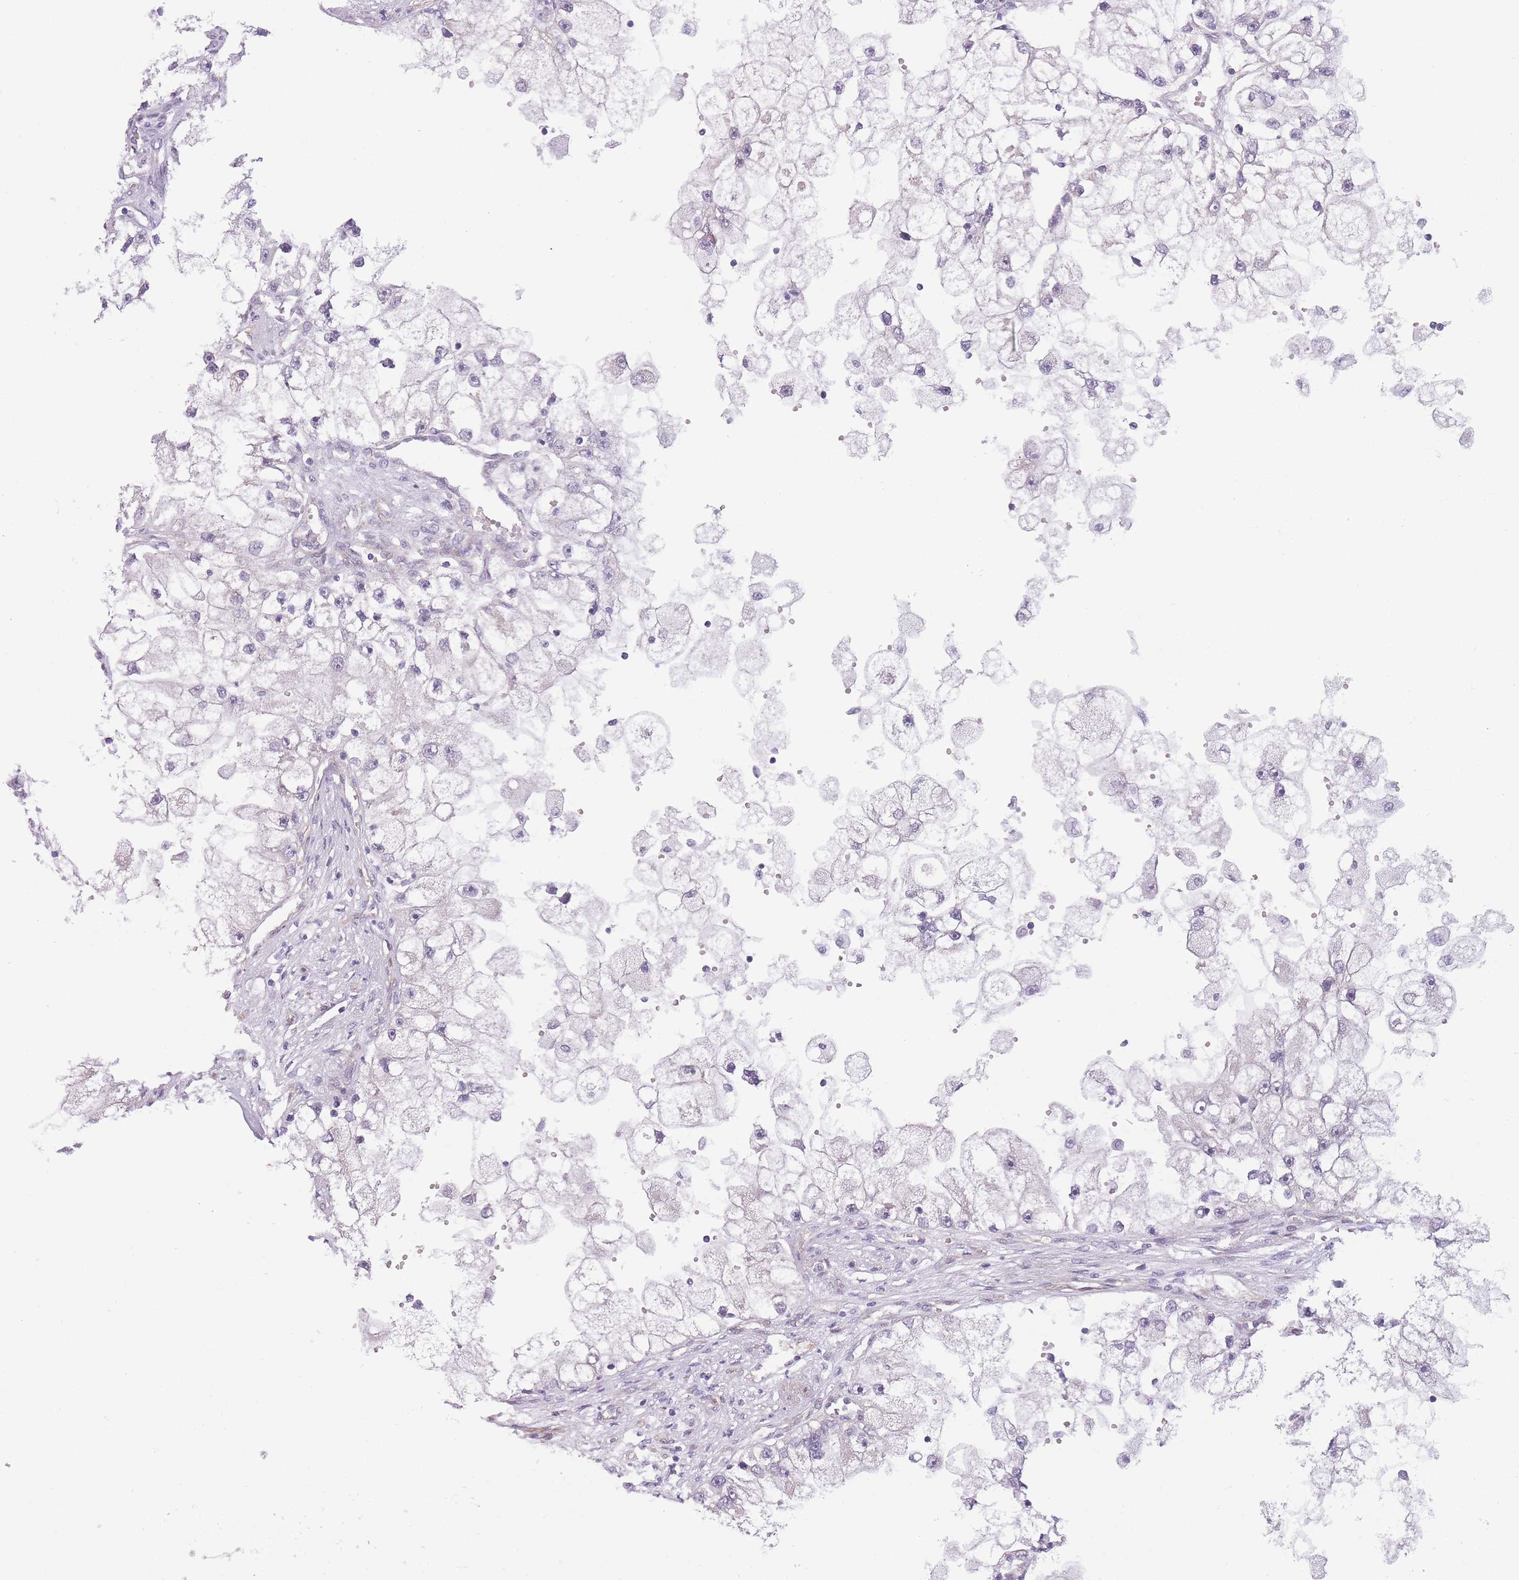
{"staining": {"intensity": "negative", "quantity": "none", "location": "none"}, "tissue": "renal cancer", "cell_type": "Tumor cells", "image_type": "cancer", "snomed": [{"axis": "morphology", "description": "Adenocarcinoma, NOS"}, {"axis": "topography", "description": "Kidney"}], "caption": "Immunohistochemistry micrograph of human renal adenocarcinoma stained for a protein (brown), which displays no positivity in tumor cells.", "gene": "OR6B3", "patient": {"sex": "male", "age": 63}}